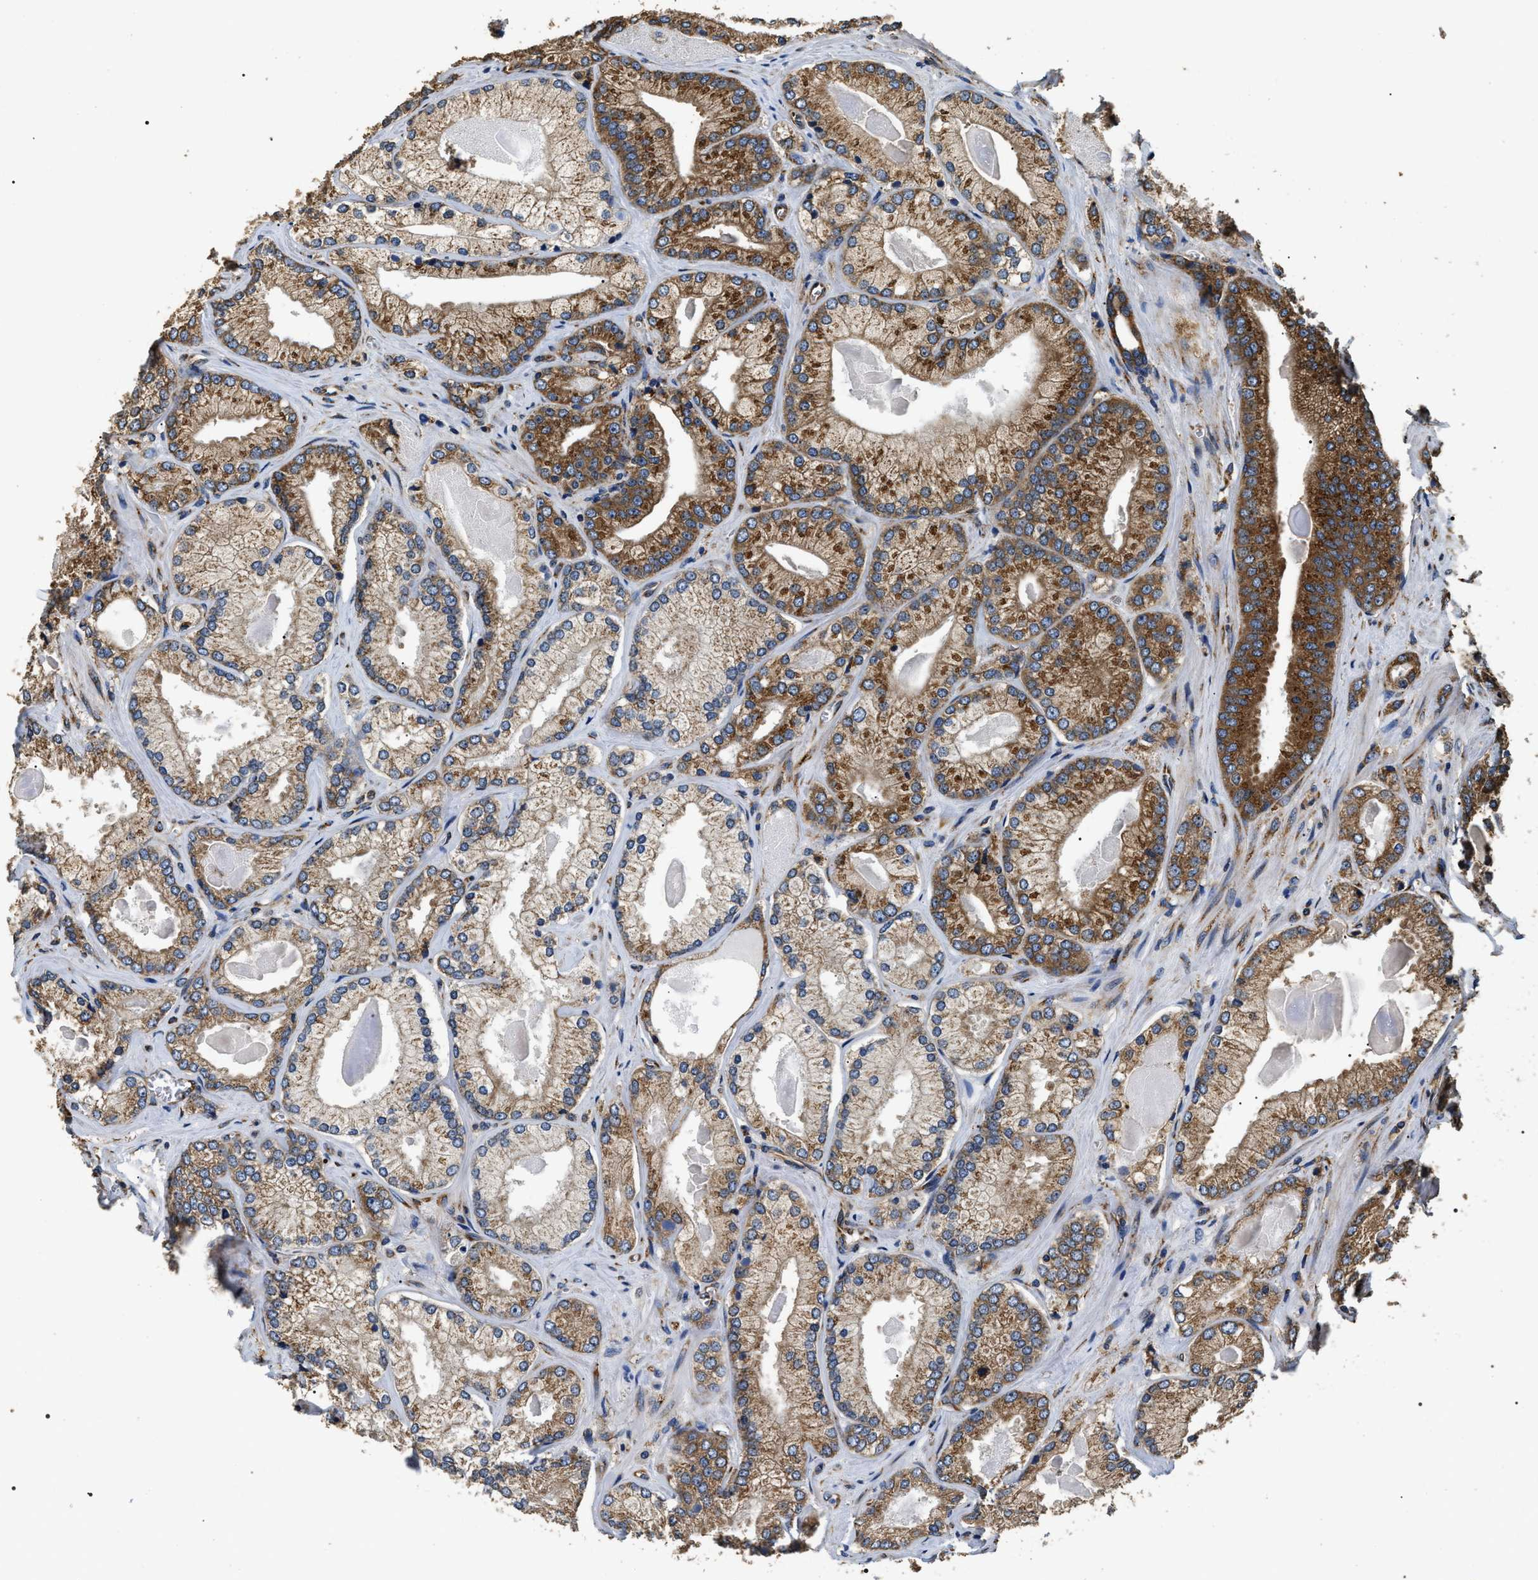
{"staining": {"intensity": "strong", "quantity": ">75%", "location": "cytoplasmic/membranous"}, "tissue": "prostate cancer", "cell_type": "Tumor cells", "image_type": "cancer", "snomed": [{"axis": "morphology", "description": "Adenocarcinoma, Low grade"}, {"axis": "topography", "description": "Prostate"}], "caption": "Immunohistochemical staining of human prostate adenocarcinoma (low-grade) displays high levels of strong cytoplasmic/membranous protein staining in about >75% of tumor cells. (Brightfield microscopy of DAB IHC at high magnification).", "gene": "KTN1", "patient": {"sex": "male", "age": 65}}